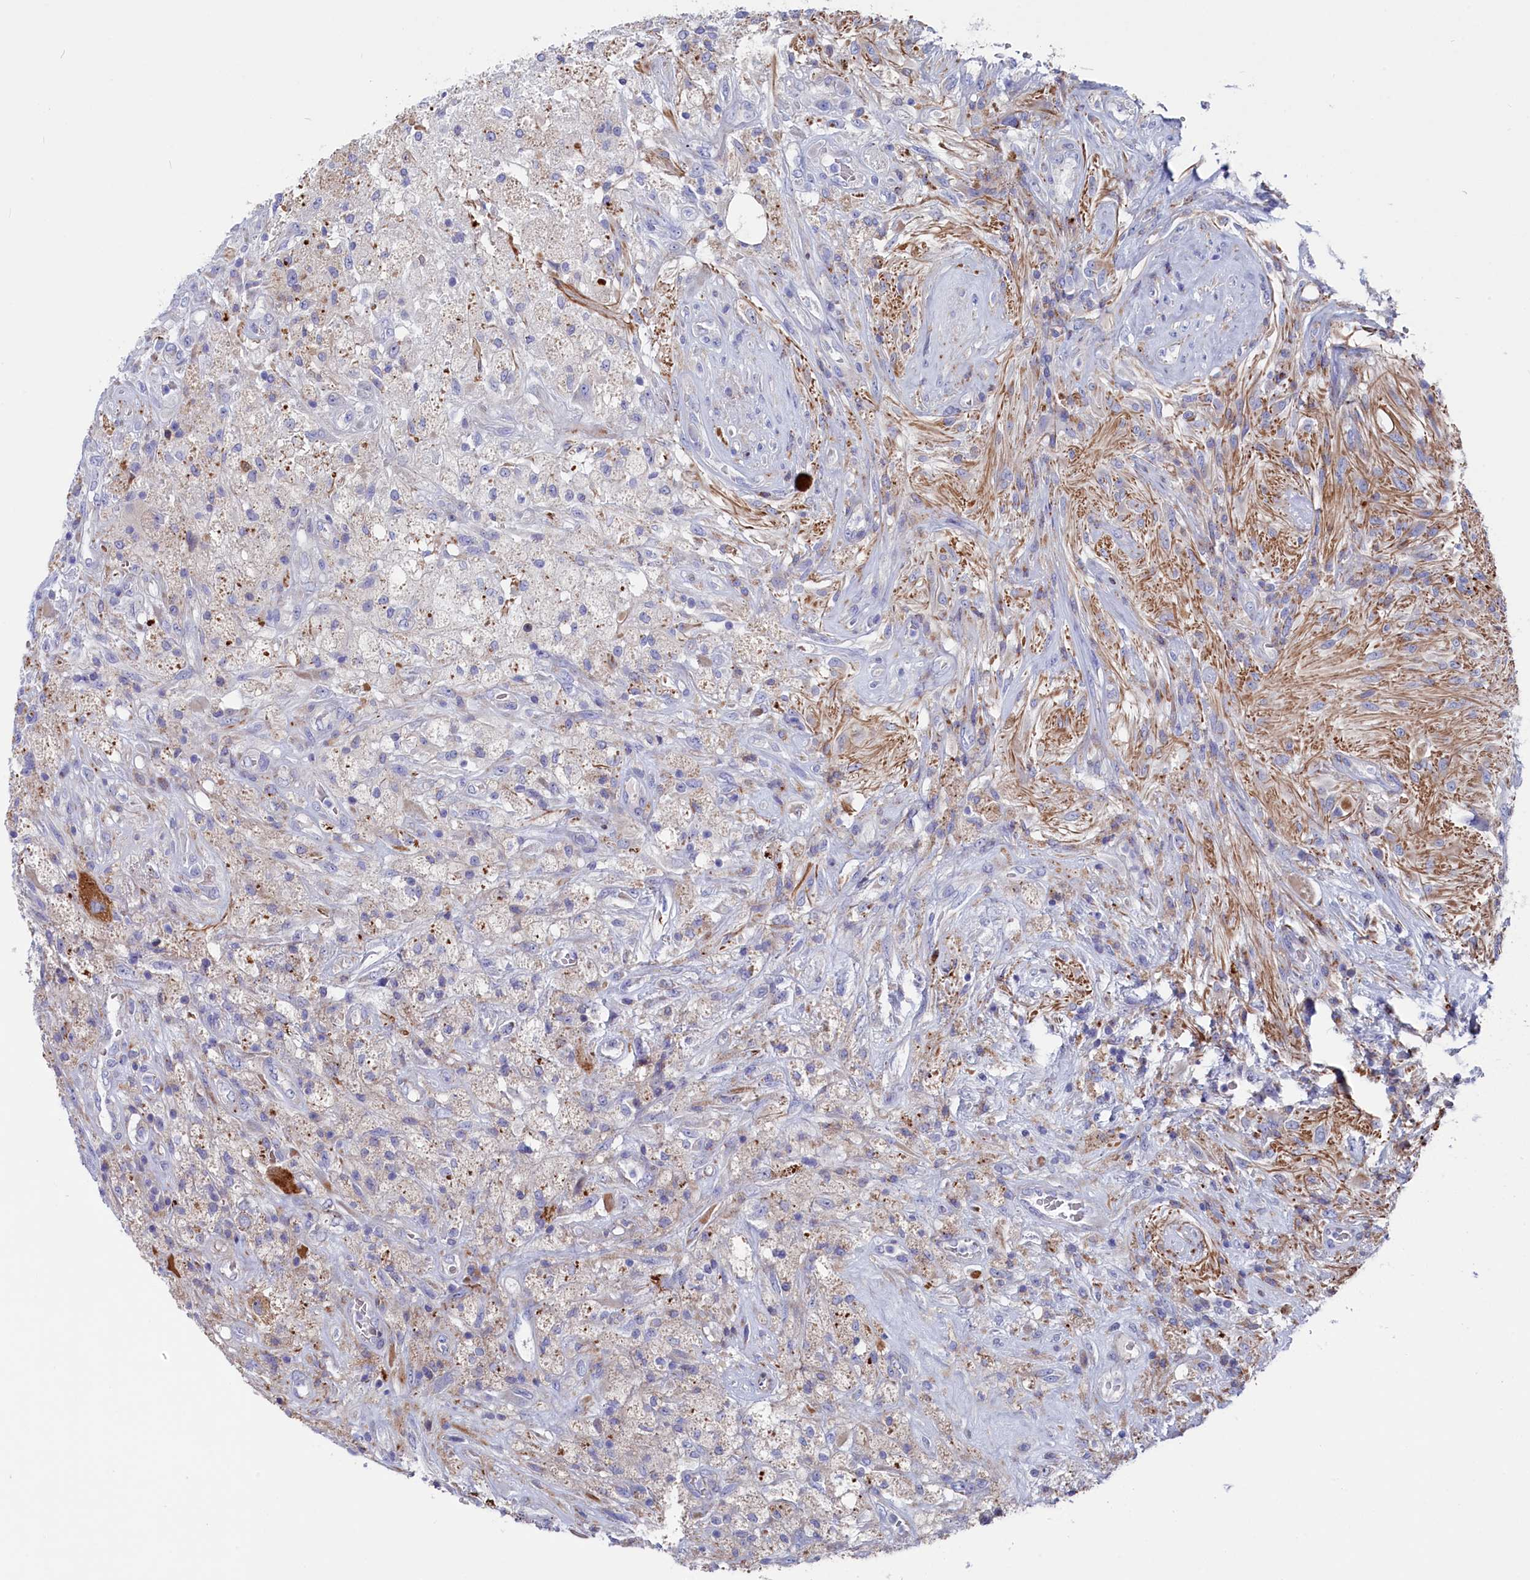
{"staining": {"intensity": "negative", "quantity": "none", "location": "none"}, "tissue": "glioma", "cell_type": "Tumor cells", "image_type": "cancer", "snomed": [{"axis": "morphology", "description": "Glioma, malignant, High grade"}, {"axis": "topography", "description": "Brain"}], "caption": "This is an immunohistochemistry (IHC) histopathology image of human malignant glioma (high-grade). There is no positivity in tumor cells.", "gene": "NUDT7", "patient": {"sex": "male", "age": 56}}